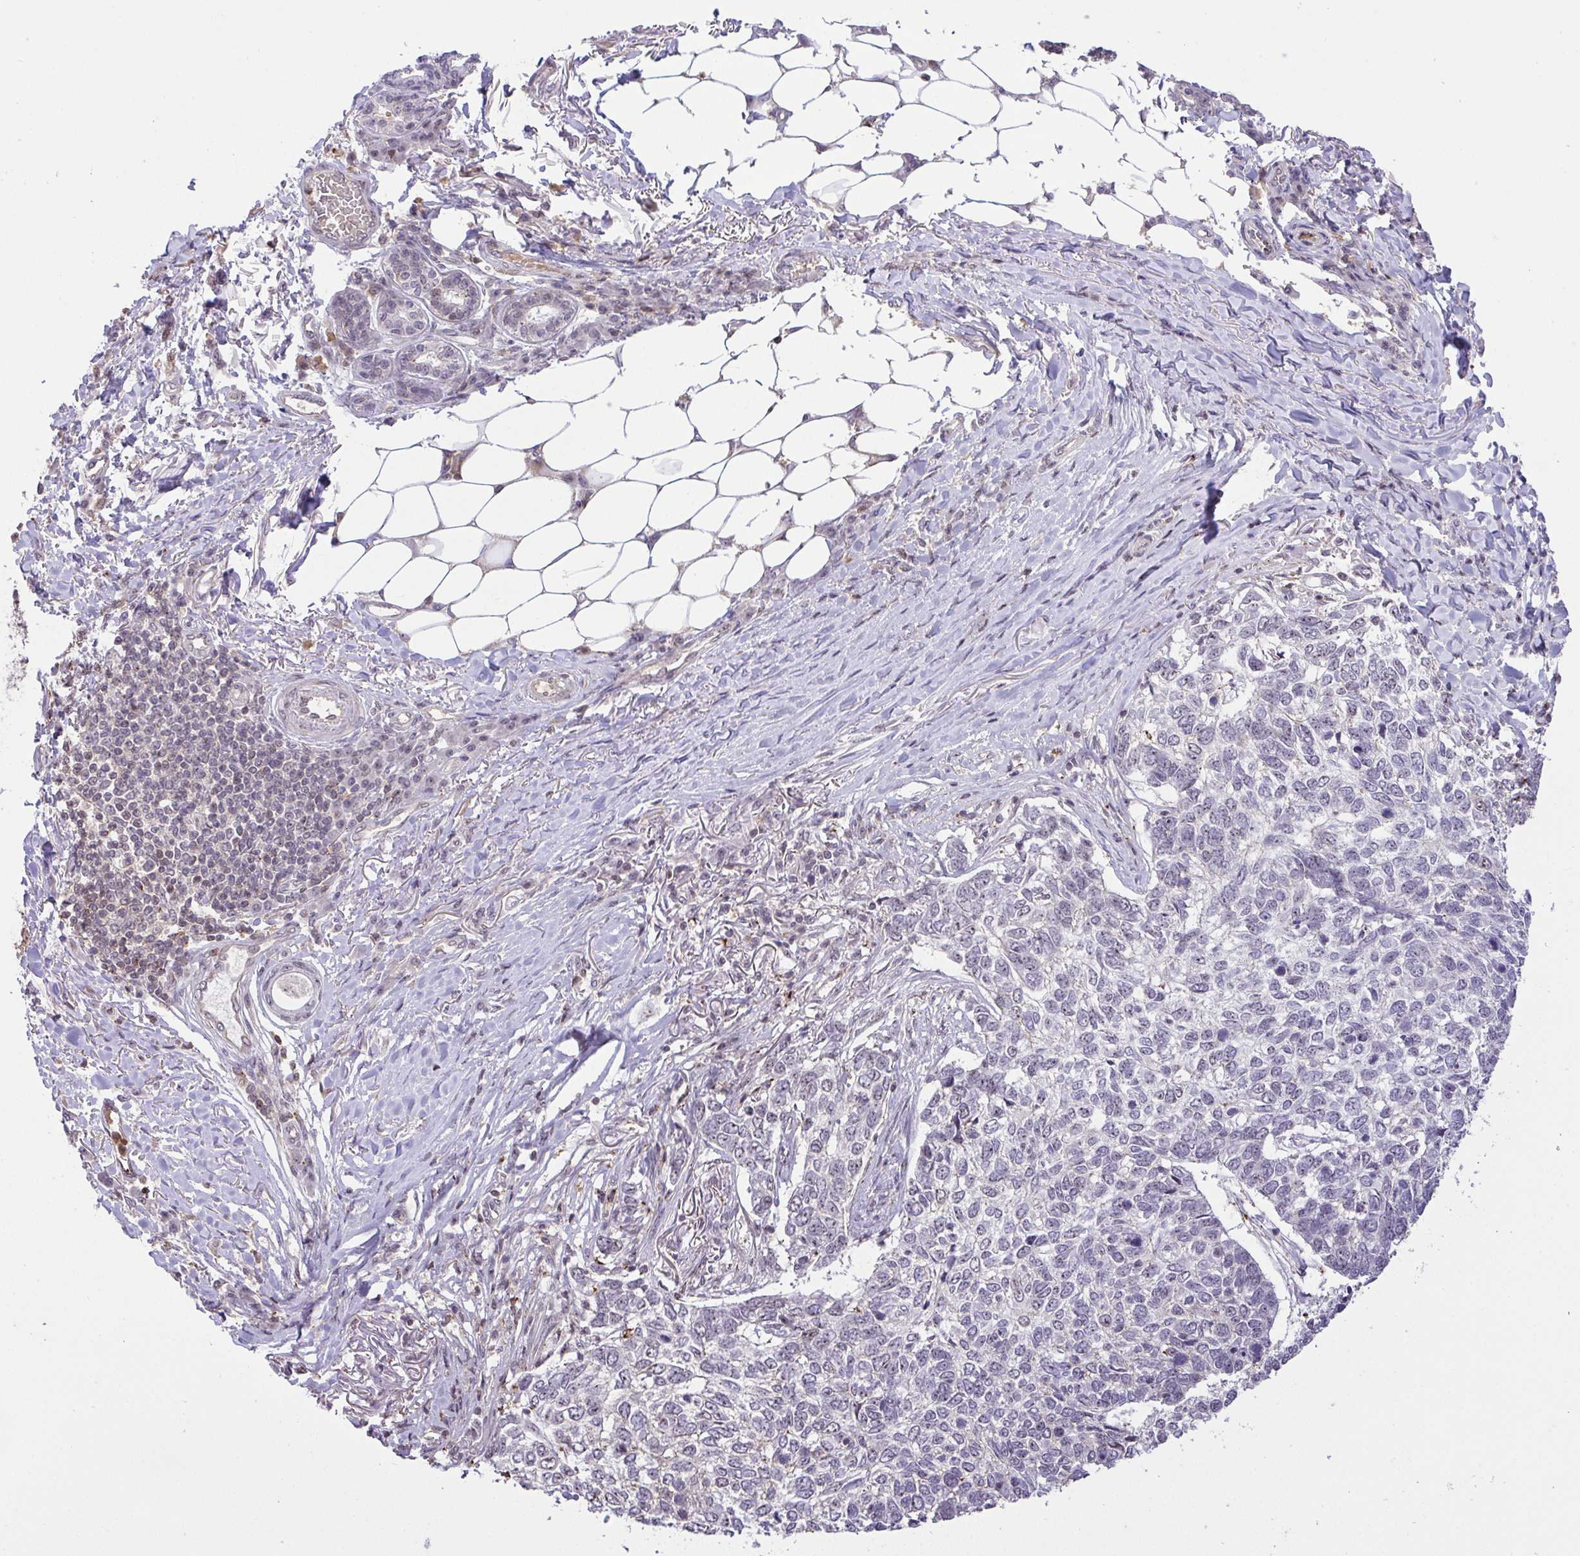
{"staining": {"intensity": "negative", "quantity": "none", "location": "none"}, "tissue": "skin cancer", "cell_type": "Tumor cells", "image_type": "cancer", "snomed": [{"axis": "morphology", "description": "Basal cell carcinoma"}, {"axis": "topography", "description": "Skin"}], "caption": "Immunohistochemistry (IHC) micrograph of basal cell carcinoma (skin) stained for a protein (brown), which reveals no staining in tumor cells.", "gene": "RSL24D1", "patient": {"sex": "female", "age": 65}}